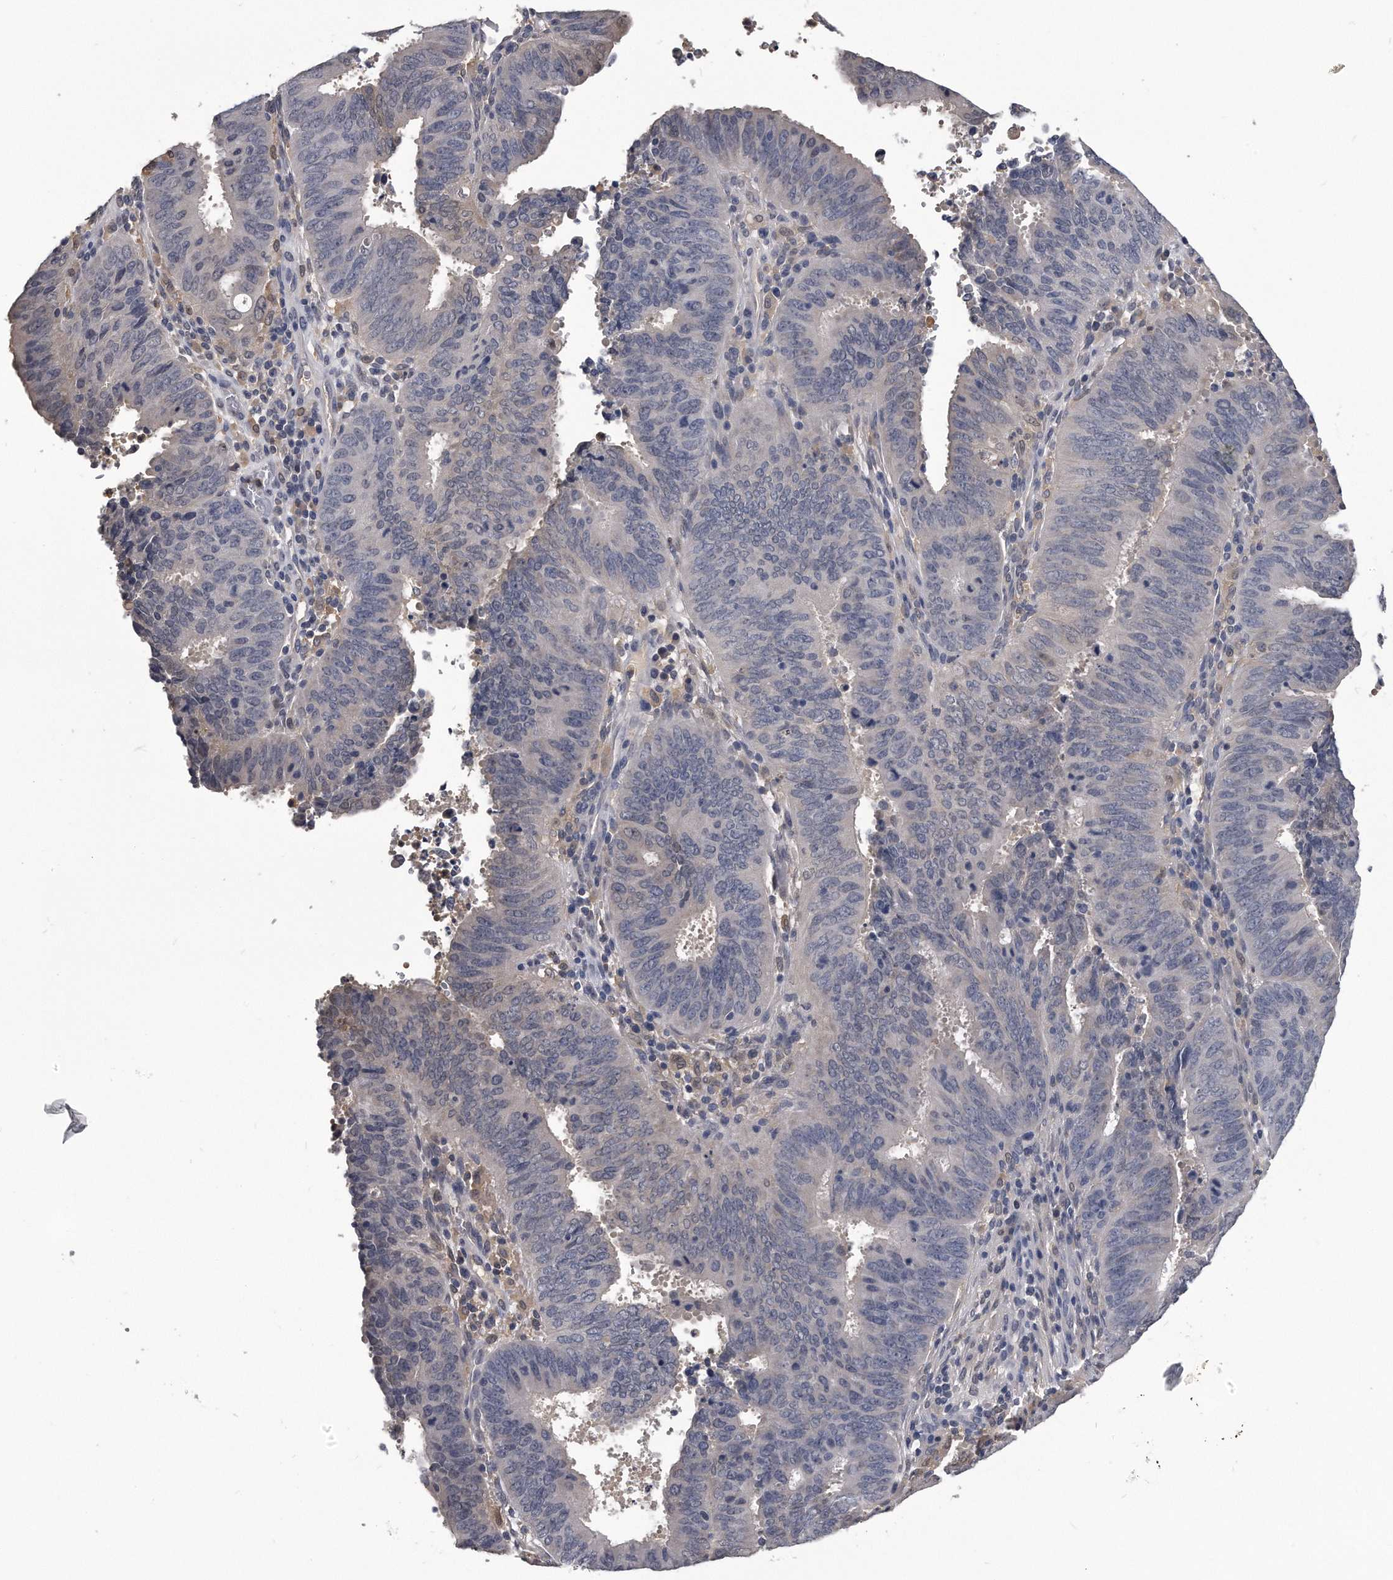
{"staining": {"intensity": "negative", "quantity": "none", "location": "none"}, "tissue": "cervical cancer", "cell_type": "Tumor cells", "image_type": "cancer", "snomed": [{"axis": "morphology", "description": "Adenocarcinoma, NOS"}, {"axis": "topography", "description": "Cervix"}], "caption": "Immunohistochemistry (IHC) micrograph of neoplastic tissue: human cervical cancer (adenocarcinoma) stained with DAB reveals no significant protein staining in tumor cells.", "gene": "PDXK", "patient": {"sex": "female", "age": 44}}